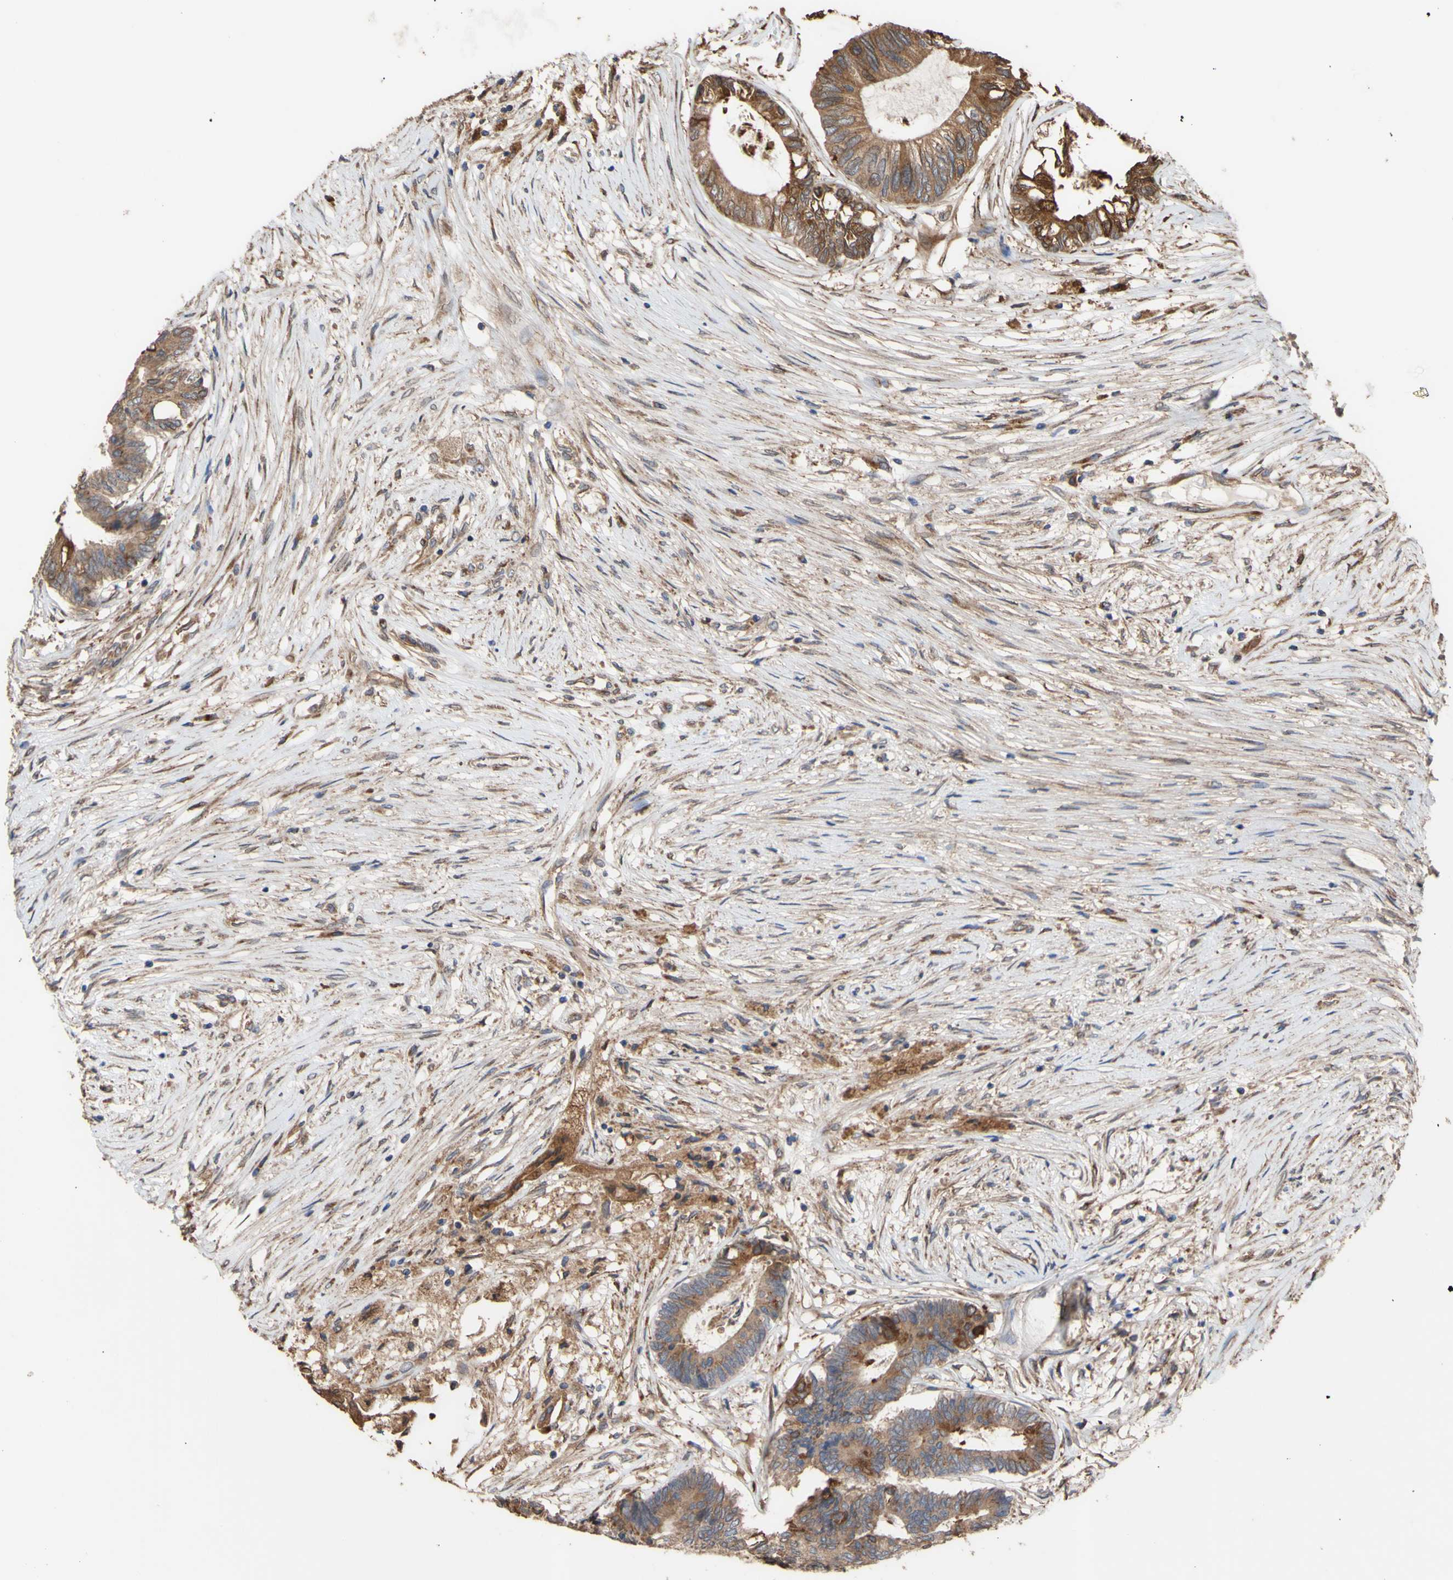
{"staining": {"intensity": "moderate", "quantity": ">75%", "location": "cytoplasmic/membranous"}, "tissue": "colorectal cancer", "cell_type": "Tumor cells", "image_type": "cancer", "snomed": [{"axis": "morphology", "description": "Adenocarcinoma, NOS"}, {"axis": "topography", "description": "Rectum"}], "caption": "The immunohistochemical stain labels moderate cytoplasmic/membranous expression in tumor cells of adenocarcinoma (colorectal) tissue. (DAB (3,3'-diaminobenzidine) = brown stain, brightfield microscopy at high magnification).", "gene": "NECTIN3", "patient": {"sex": "male", "age": 63}}